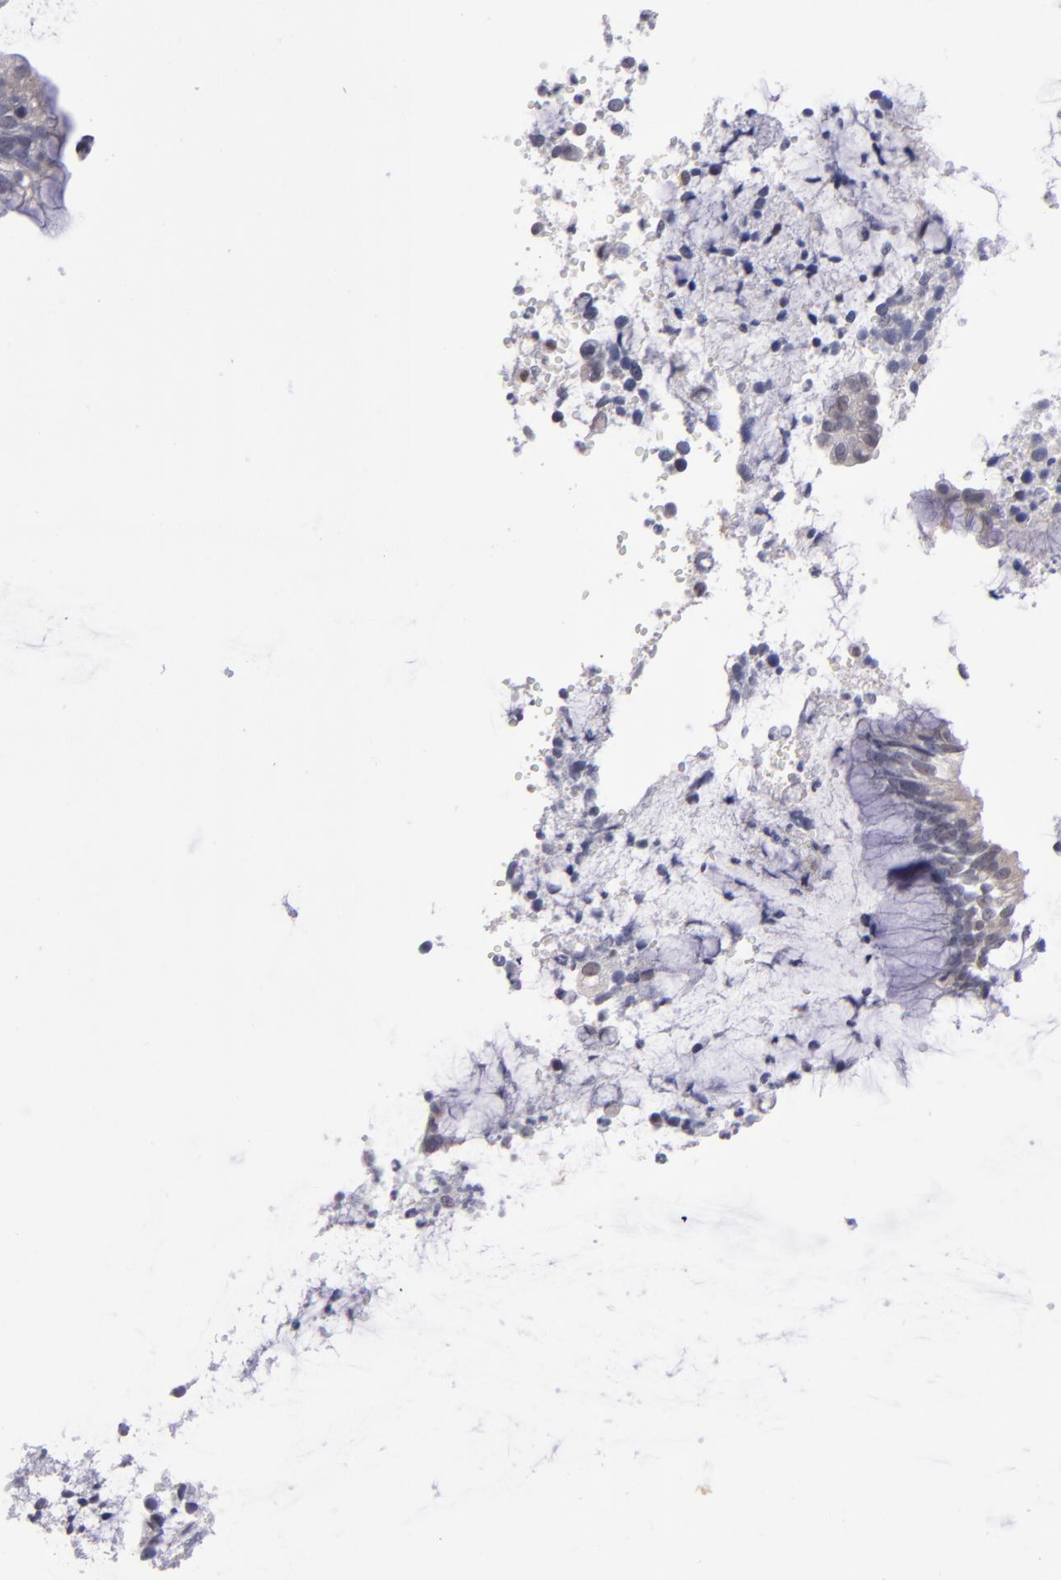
{"staining": {"intensity": "weak", "quantity": "<25%", "location": "nuclear"}, "tissue": "cervical cancer", "cell_type": "Tumor cells", "image_type": "cancer", "snomed": [{"axis": "morphology", "description": "Adenocarcinoma, NOS"}, {"axis": "topography", "description": "Cervix"}], "caption": "A histopathology image of human cervical adenocarcinoma is negative for staining in tumor cells.", "gene": "OTUB2", "patient": {"sex": "female", "age": 44}}